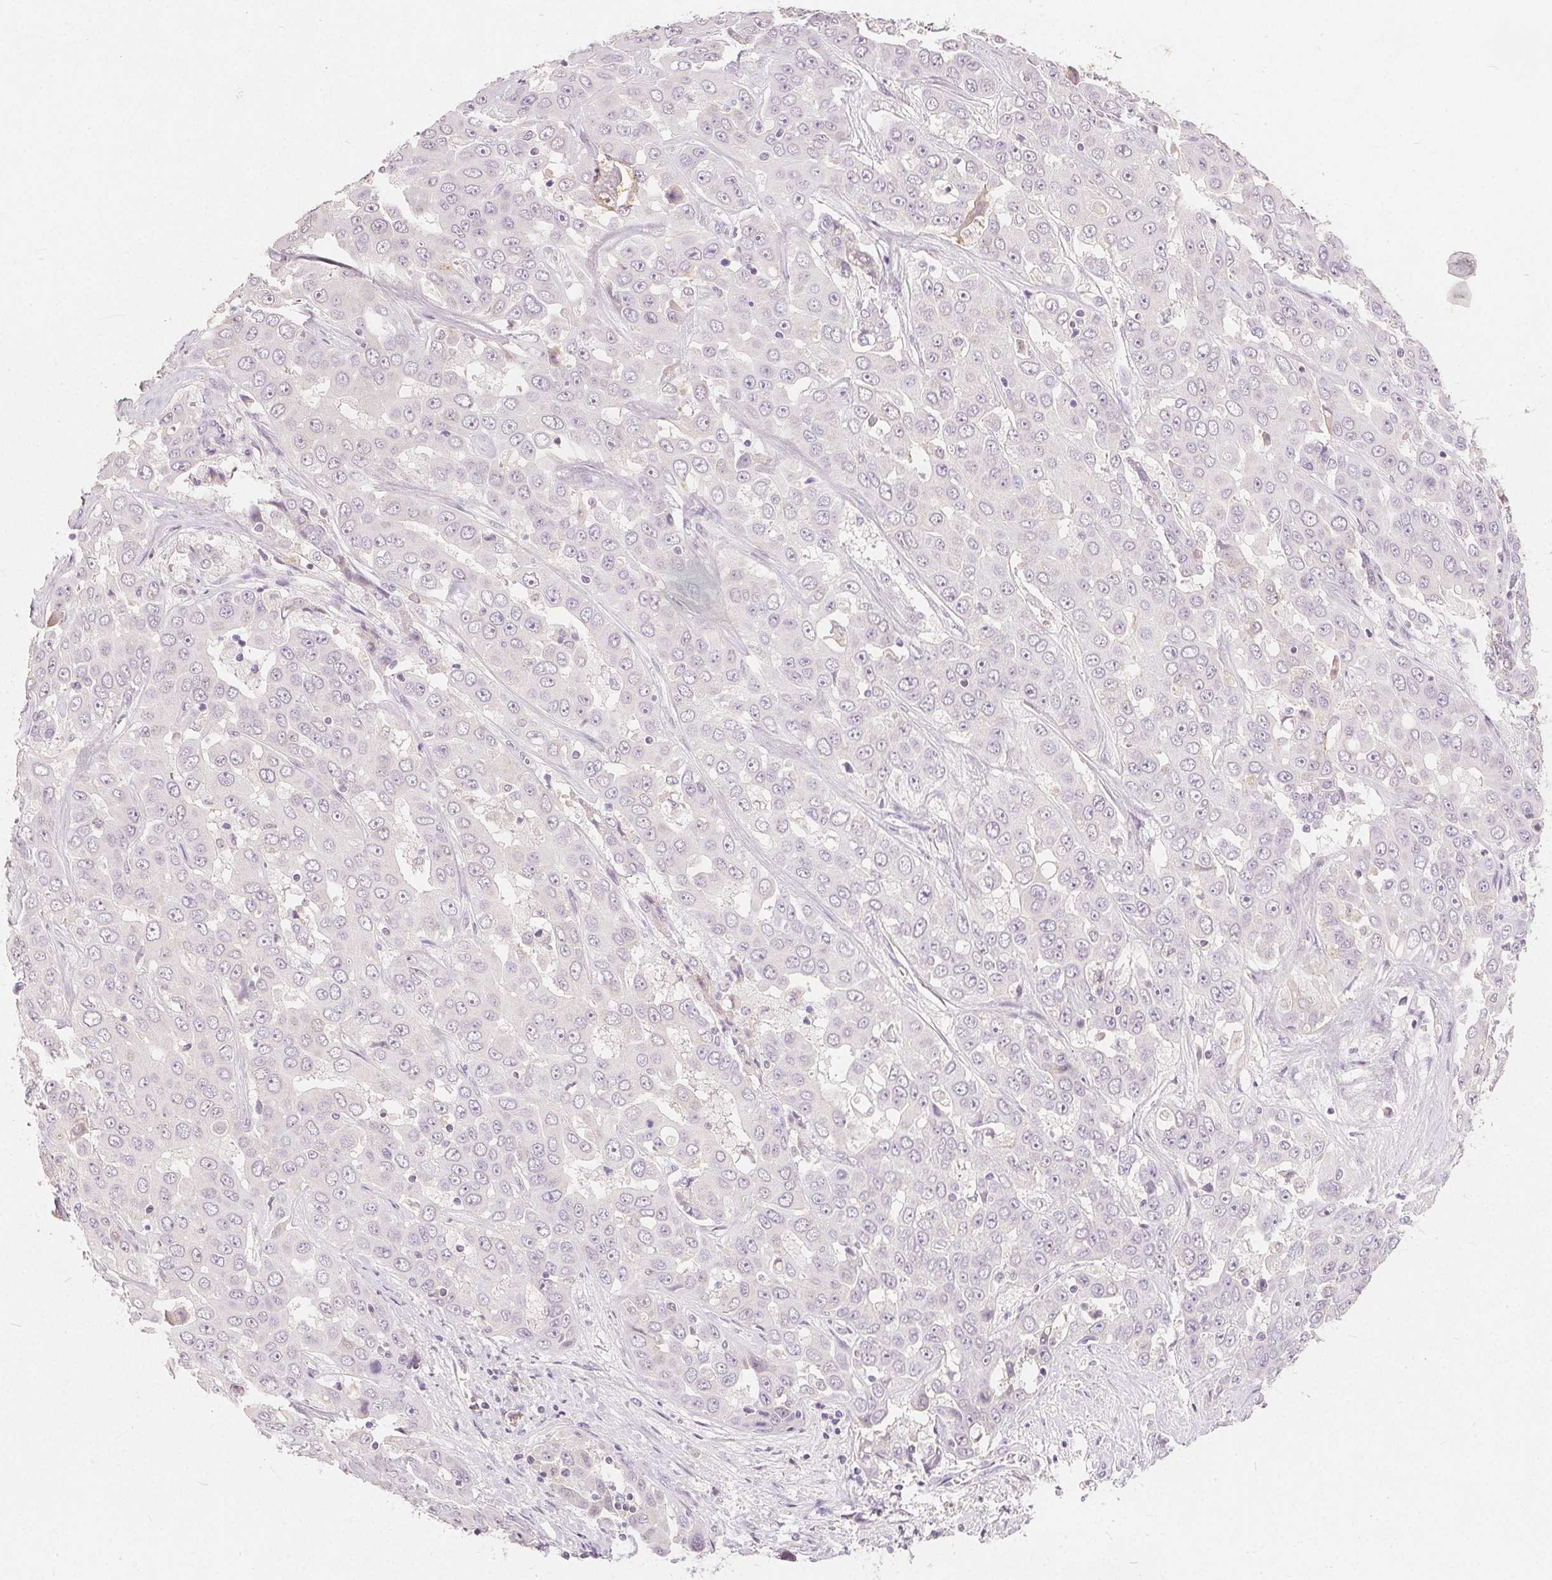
{"staining": {"intensity": "negative", "quantity": "none", "location": "none"}, "tissue": "liver cancer", "cell_type": "Tumor cells", "image_type": "cancer", "snomed": [{"axis": "morphology", "description": "Cholangiocarcinoma"}, {"axis": "topography", "description": "Liver"}], "caption": "A photomicrograph of liver cancer stained for a protein shows no brown staining in tumor cells.", "gene": "CA12", "patient": {"sex": "female", "age": 52}}